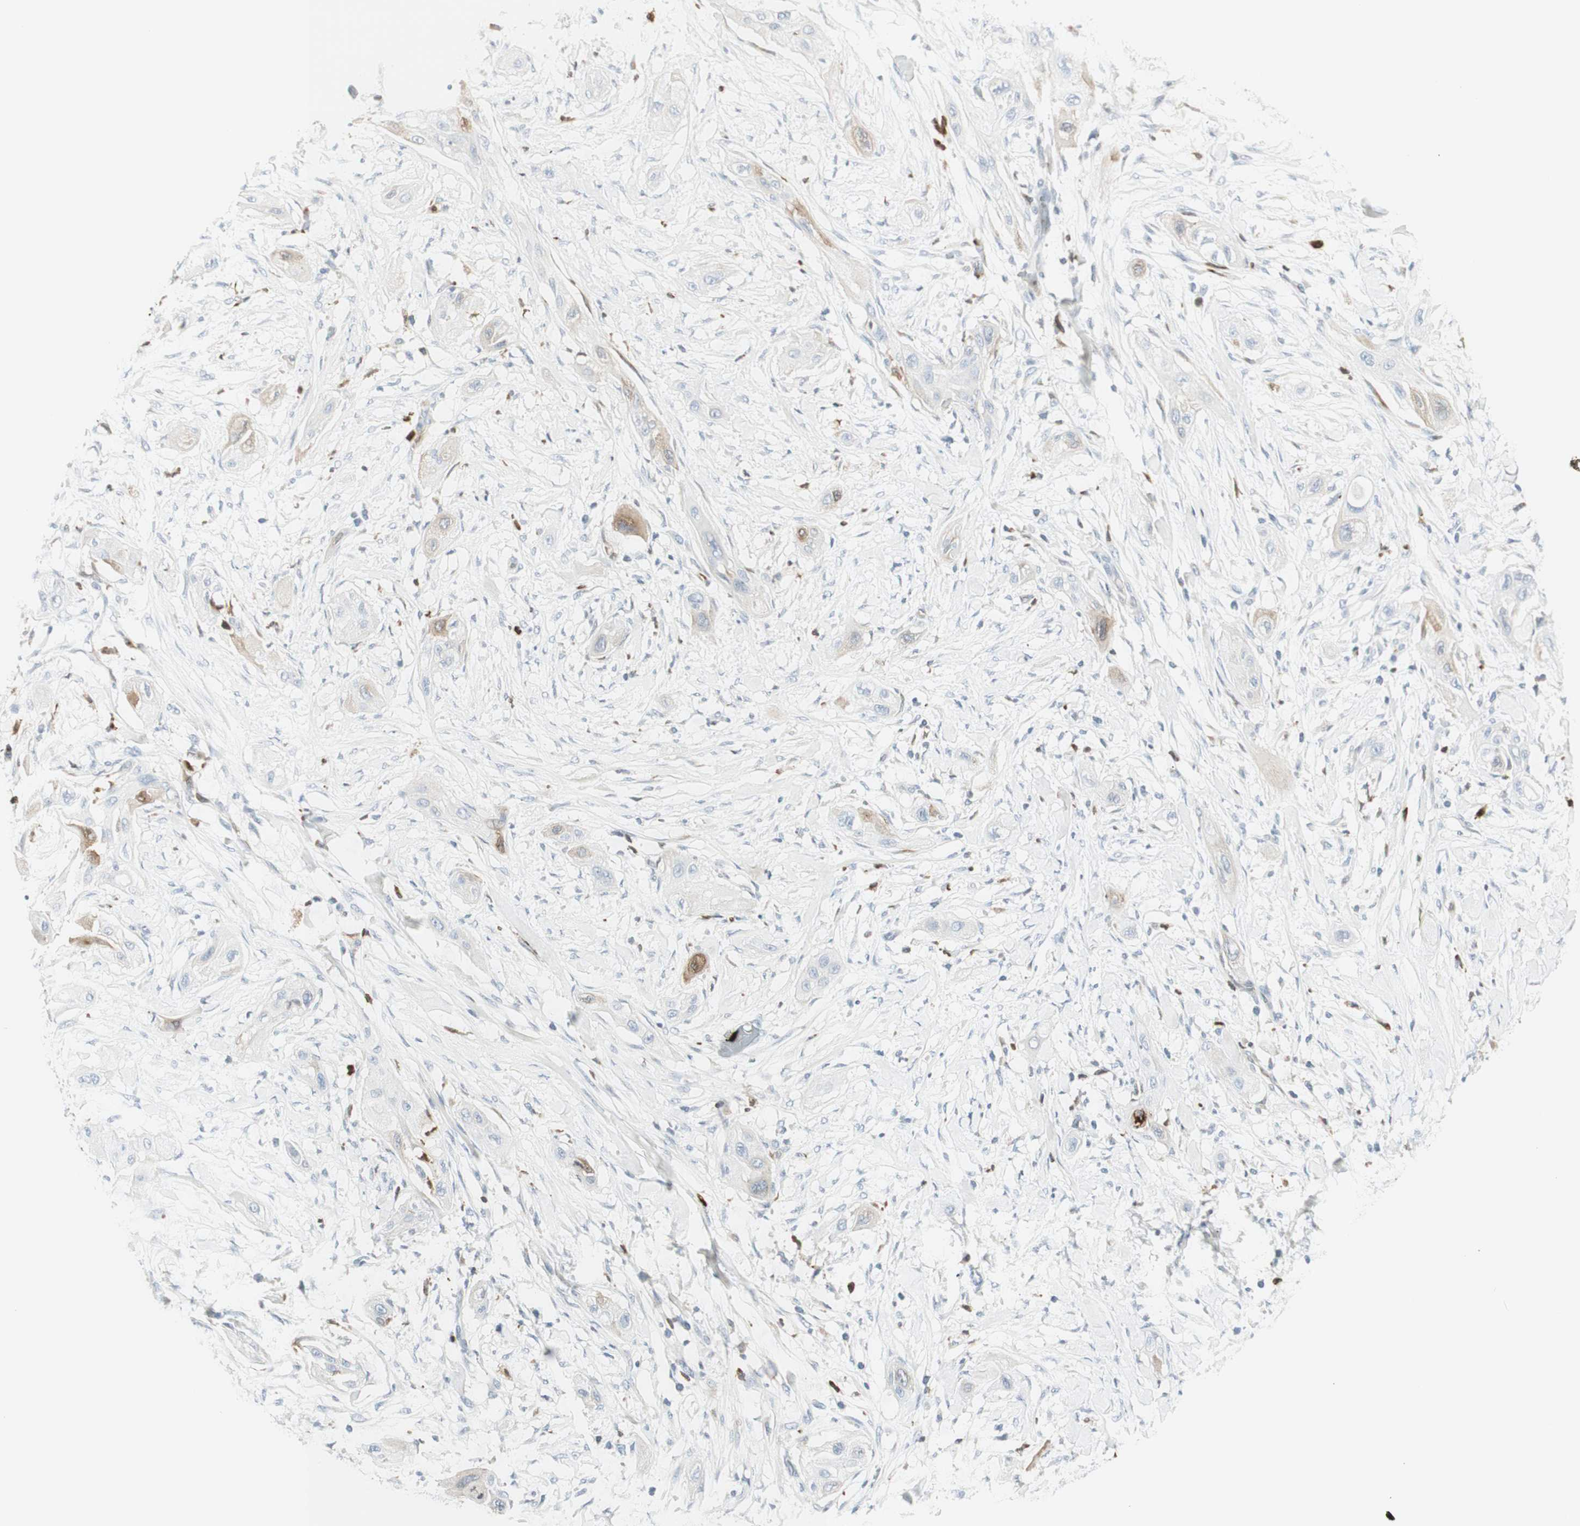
{"staining": {"intensity": "weak", "quantity": "<25%", "location": "cytoplasmic/membranous"}, "tissue": "lung cancer", "cell_type": "Tumor cells", "image_type": "cancer", "snomed": [{"axis": "morphology", "description": "Squamous cell carcinoma, NOS"}, {"axis": "topography", "description": "Lung"}], "caption": "There is no significant expression in tumor cells of squamous cell carcinoma (lung). (DAB (3,3'-diaminobenzidine) immunohistochemistry (IHC) visualized using brightfield microscopy, high magnification).", "gene": "MDK", "patient": {"sex": "female", "age": 47}}